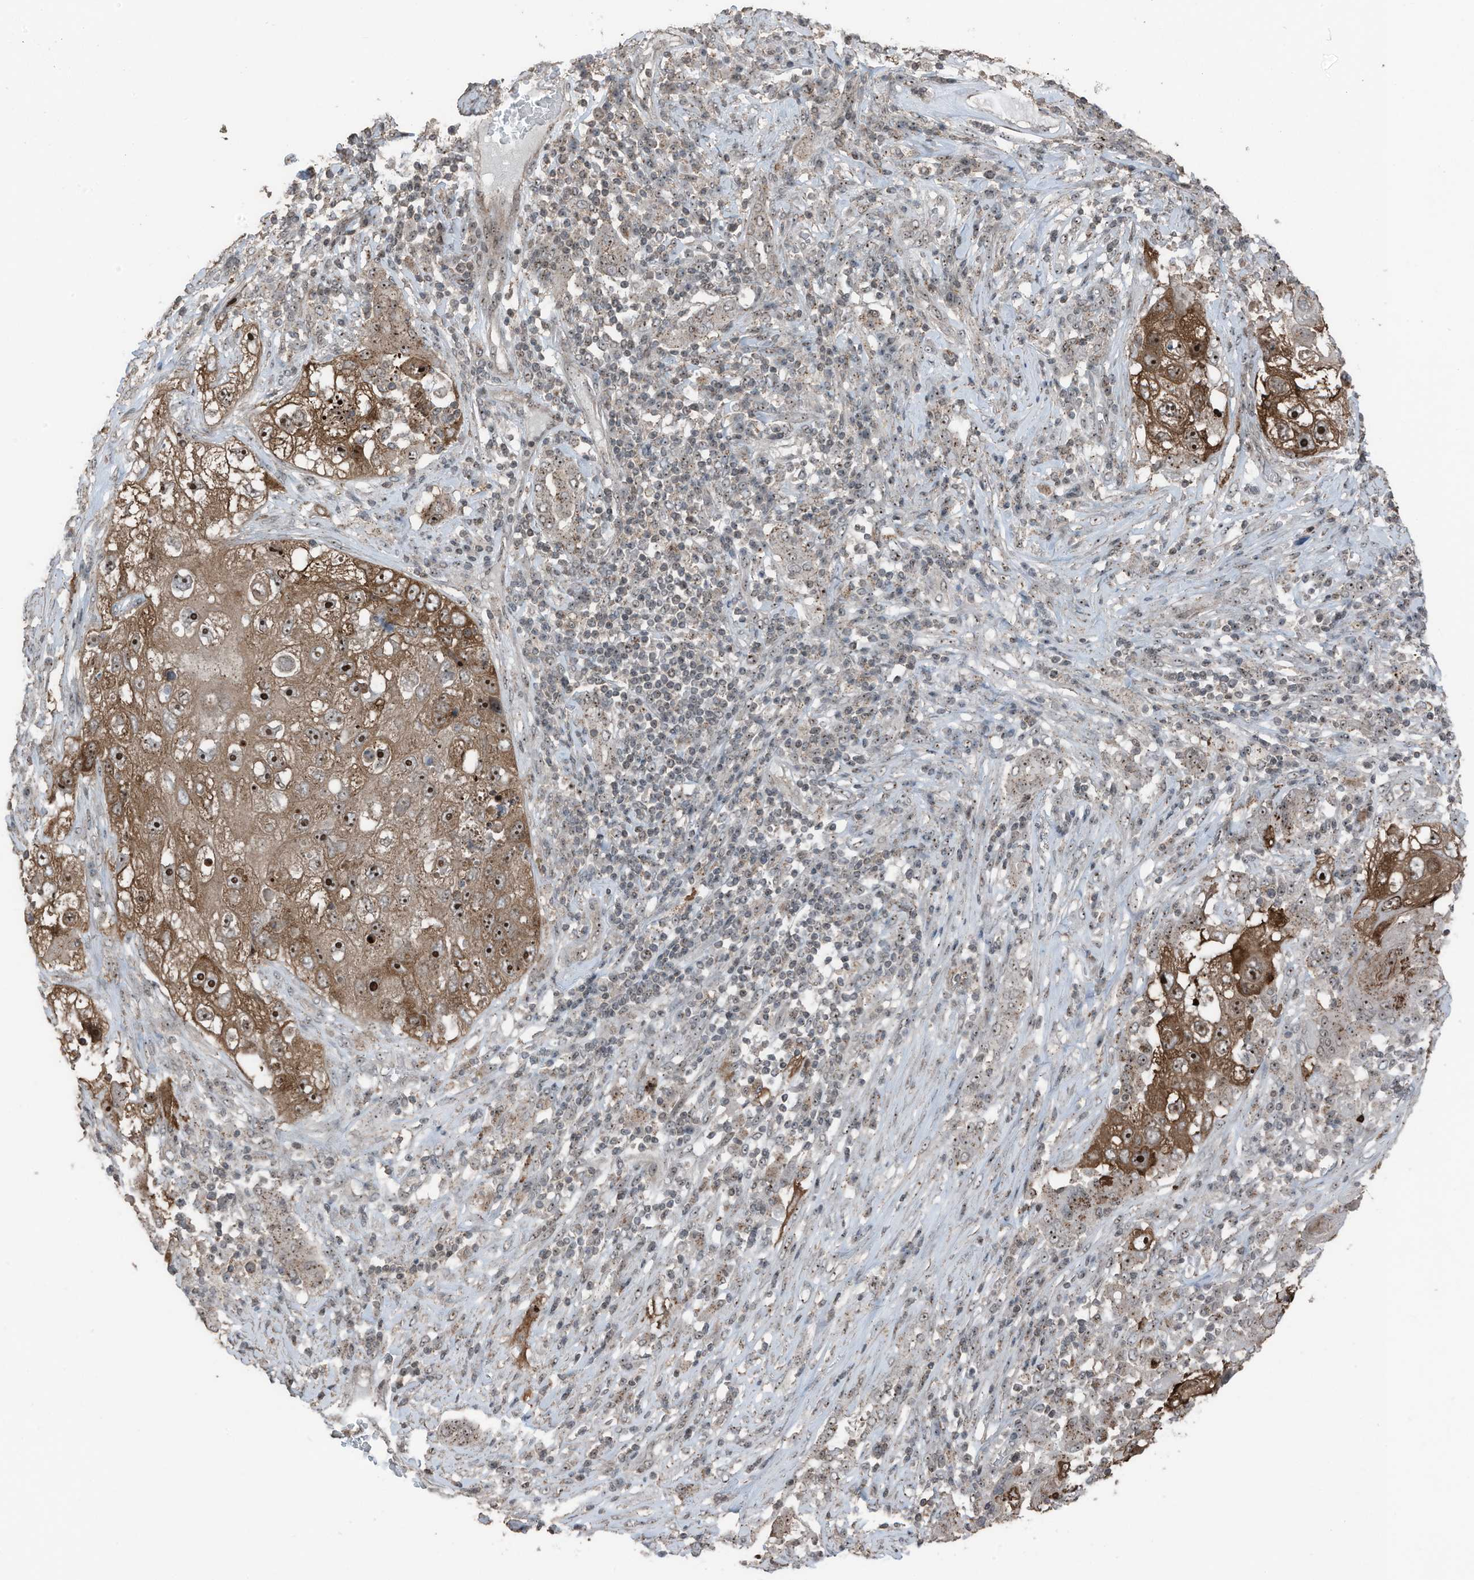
{"staining": {"intensity": "strong", "quantity": ">75%", "location": "cytoplasmic/membranous,nuclear"}, "tissue": "lung cancer", "cell_type": "Tumor cells", "image_type": "cancer", "snomed": [{"axis": "morphology", "description": "Squamous cell carcinoma, NOS"}, {"axis": "topography", "description": "Lung"}], "caption": "Immunohistochemistry of lung cancer reveals high levels of strong cytoplasmic/membranous and nuclear staining in approximately >75% of tumor cells.", "gene": "UTP3", "patient": {"sex": "male", "age": 61}}